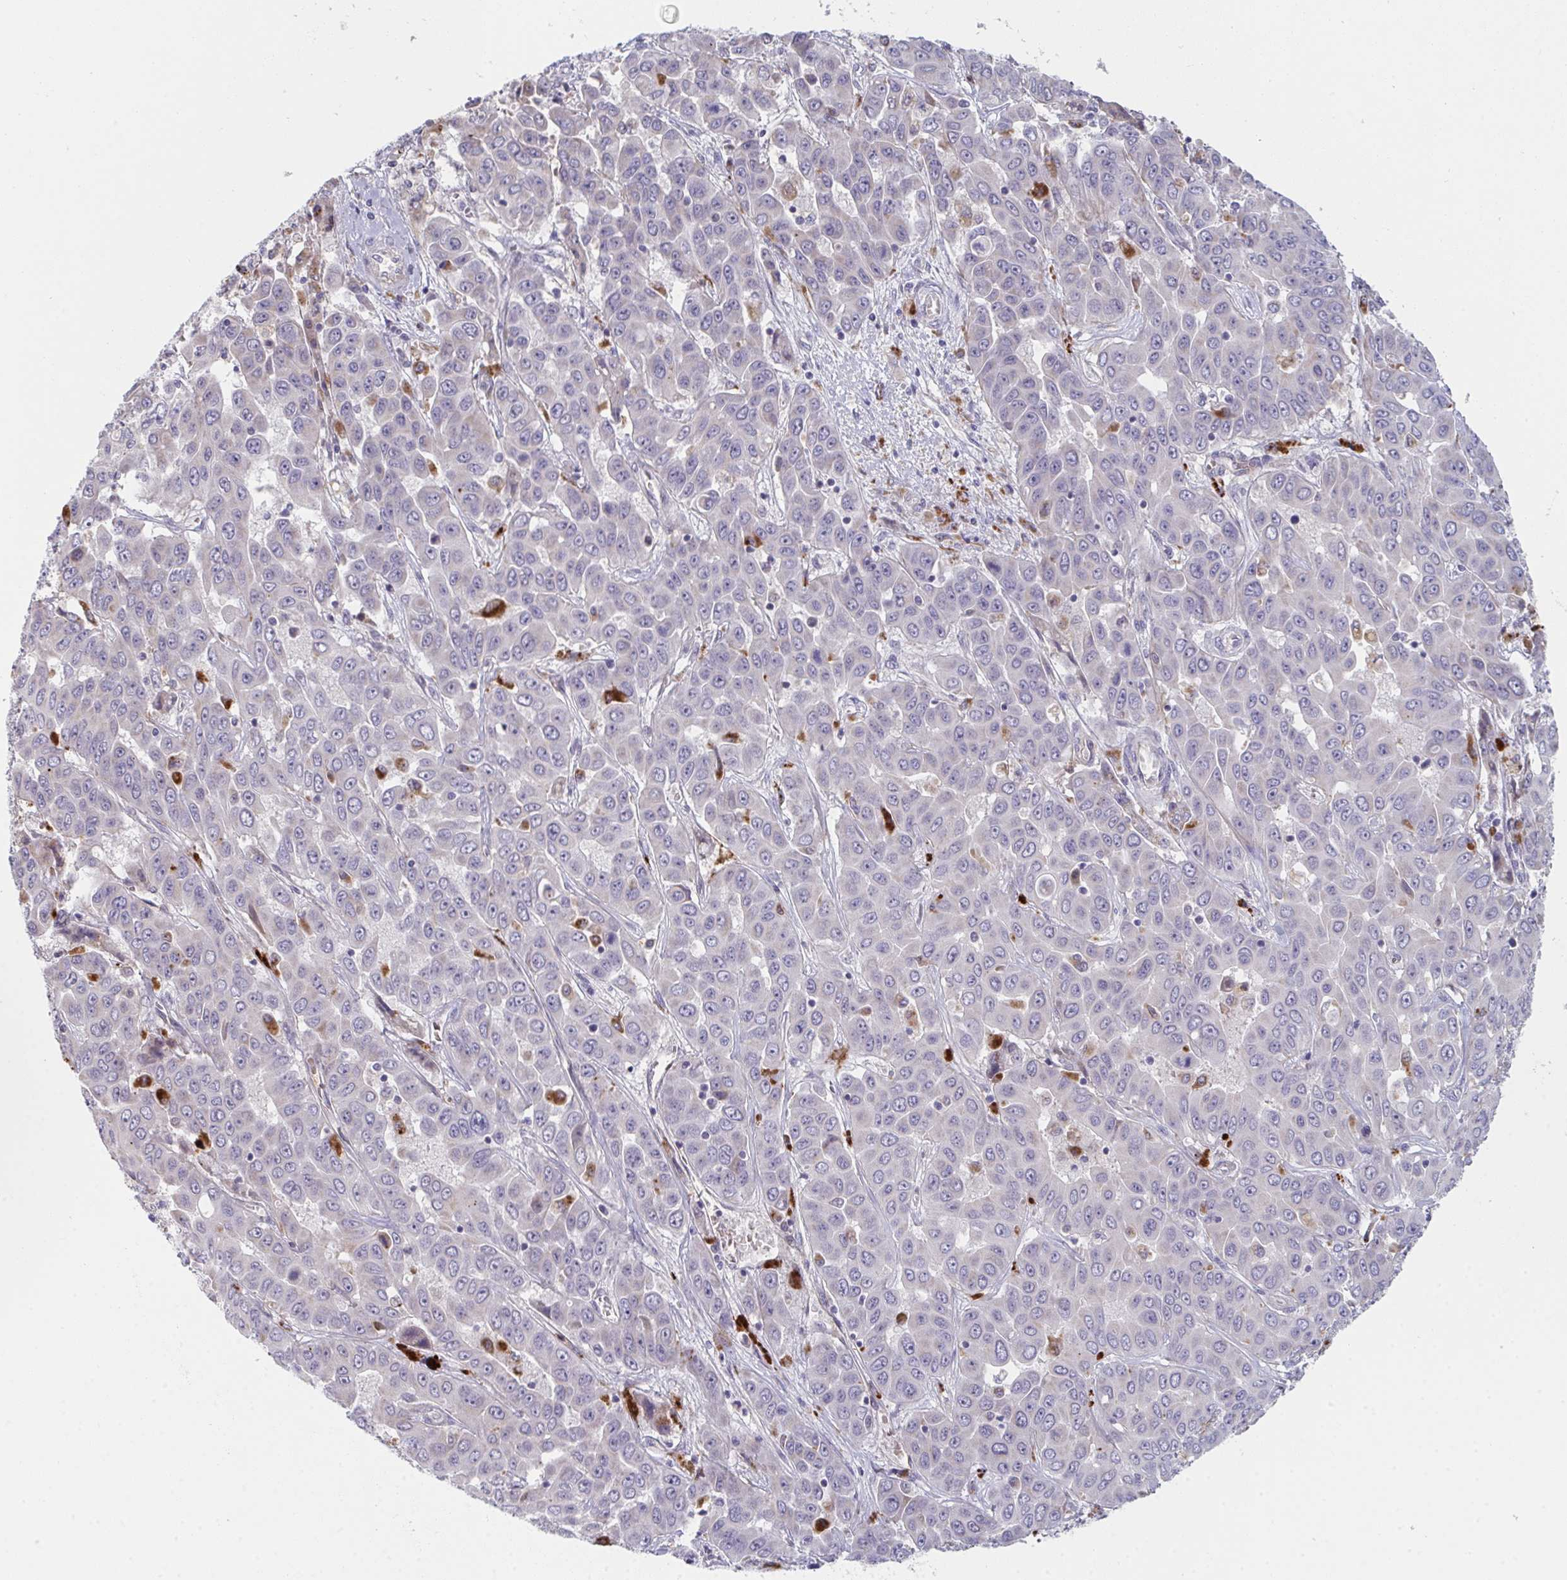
{"staining": {"intensity": "negative", "quantity": "none", "location": "none"}, "tissue": "liver cancer", "cell_type": "Tumor cells", "image_type": "cancer", "snomed": [{"axis": "morphology", "description": "Cholangiocarcinoma"}, {"axis": "topography", "description": "Liver"}], "caption": "Immunohistochemical staining of liver cholangiocarcinoma reveals no significant staining in tumor cells. (IHC, brightfield microscopy, high magnification).", "gene": "VWDE", "patient": {"sex": "female", "age": 52}}